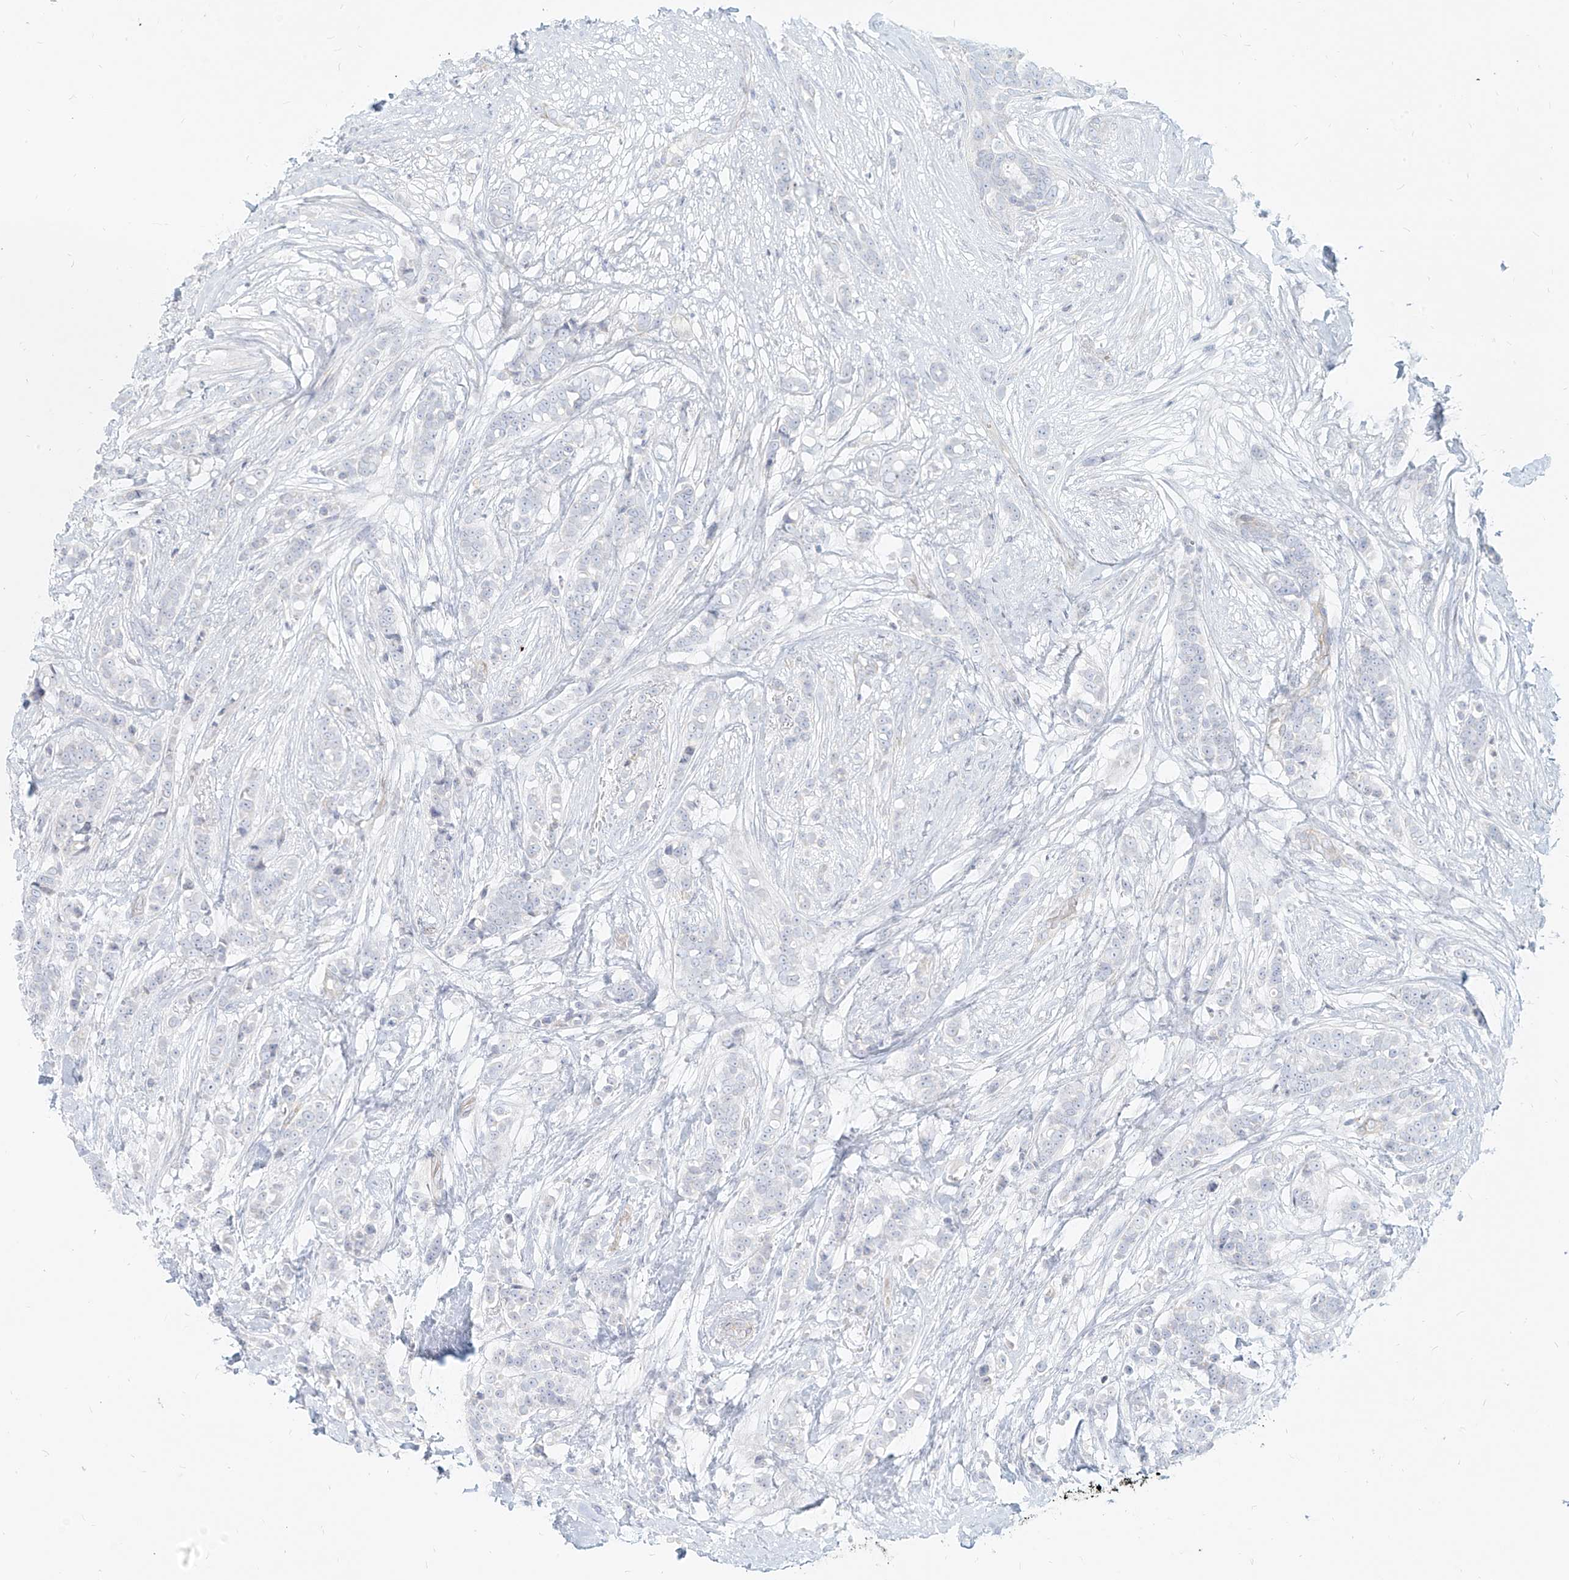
{"staining": {"intensity": "negative", "quantity": "none", "location": "none"}, "tissue": "breast cancer", "cell_type": "Tumor cells", "image_type": "cancer", "snomed": [{"axis": "morphology", "description": "Lobular carcinoma"}, {"axis": "topography", "description": "Breast"}], "caption": "Protein analysis of lobular carcinoma (breast) shows no significant expression in tumor cells.", "gene": "ITPKB", "patient": {"sex": "female", "age": 51}}